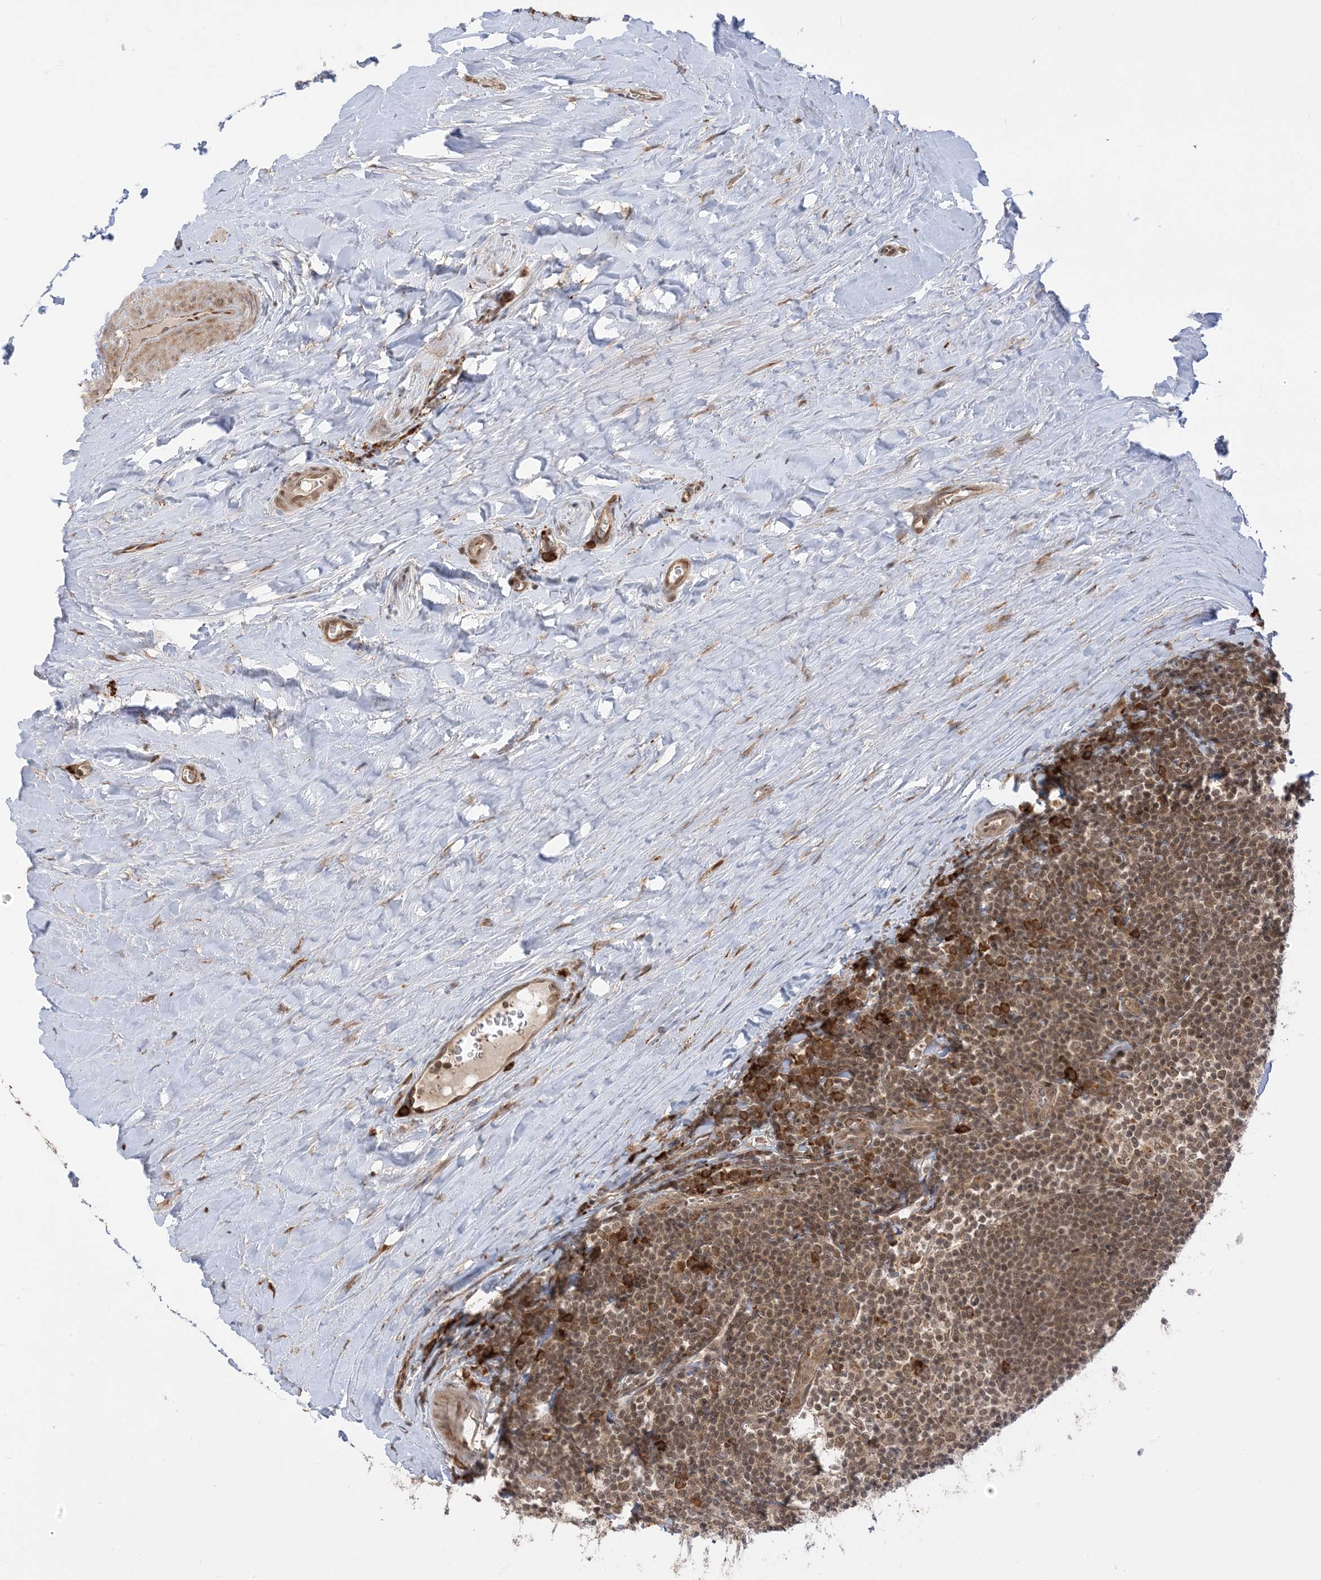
{"staining": {"intensity": "moderate", "quantity": "25%-75%", "location": "cytoplasmic/membranous,nuclear"}, "tissue": "tonsil", "cell_type": "Non-germinal center cells", "image_type": "normal", "snomed": [{"axis": "morphology", "description": "Normal tissue, NOS"}, {"axis": "topography", "description": "Tonsil"}], "caption": "Immunohistochemical staining of benign human tonsil reveals moderate cytoplasmic/membranous,nuclear protein positivity in about 25%-75% of non-germinal center cells.", "gene": "METTL21A", "patient": {"sex": "male", "age": 27}}